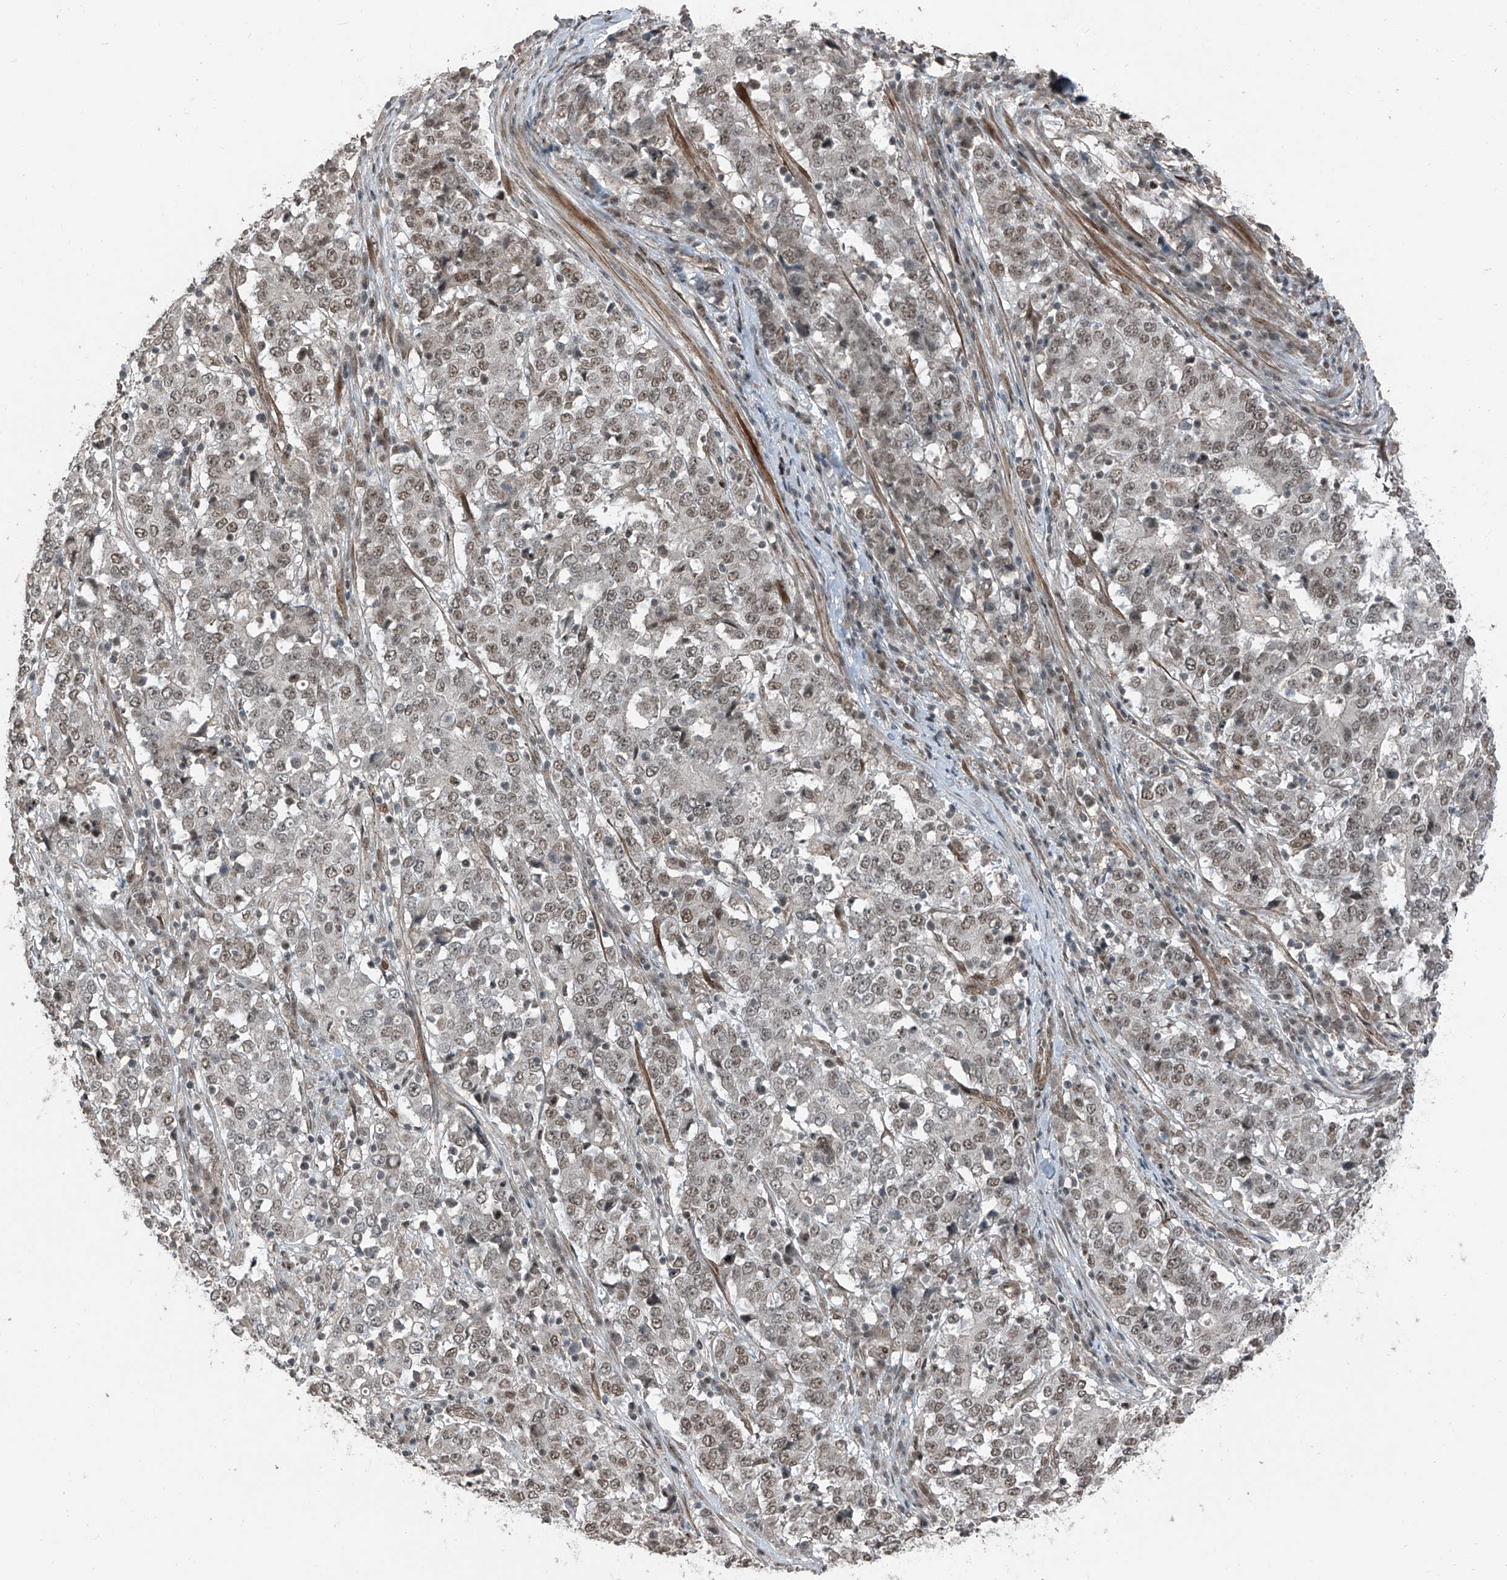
{"staining": {"intensity": "weak", "quantity": ">75%", "location": "nuclear"}, "tissue": "stomach cancer", "cell_type": "Tumor cells", "image_type": "cancer", "snomed": [{"axis": "morphology", "description": "Adenocarcinoma, NOS"}, {"axis": "topography", "description": "Stomach"}], "caption": "A brown stain highlights weak nuclear staining of a protein in human stomach adenocarcinoma tumor cells.", "gene": "ZNF570", "patient": {"sex": "male", "age": 59}}